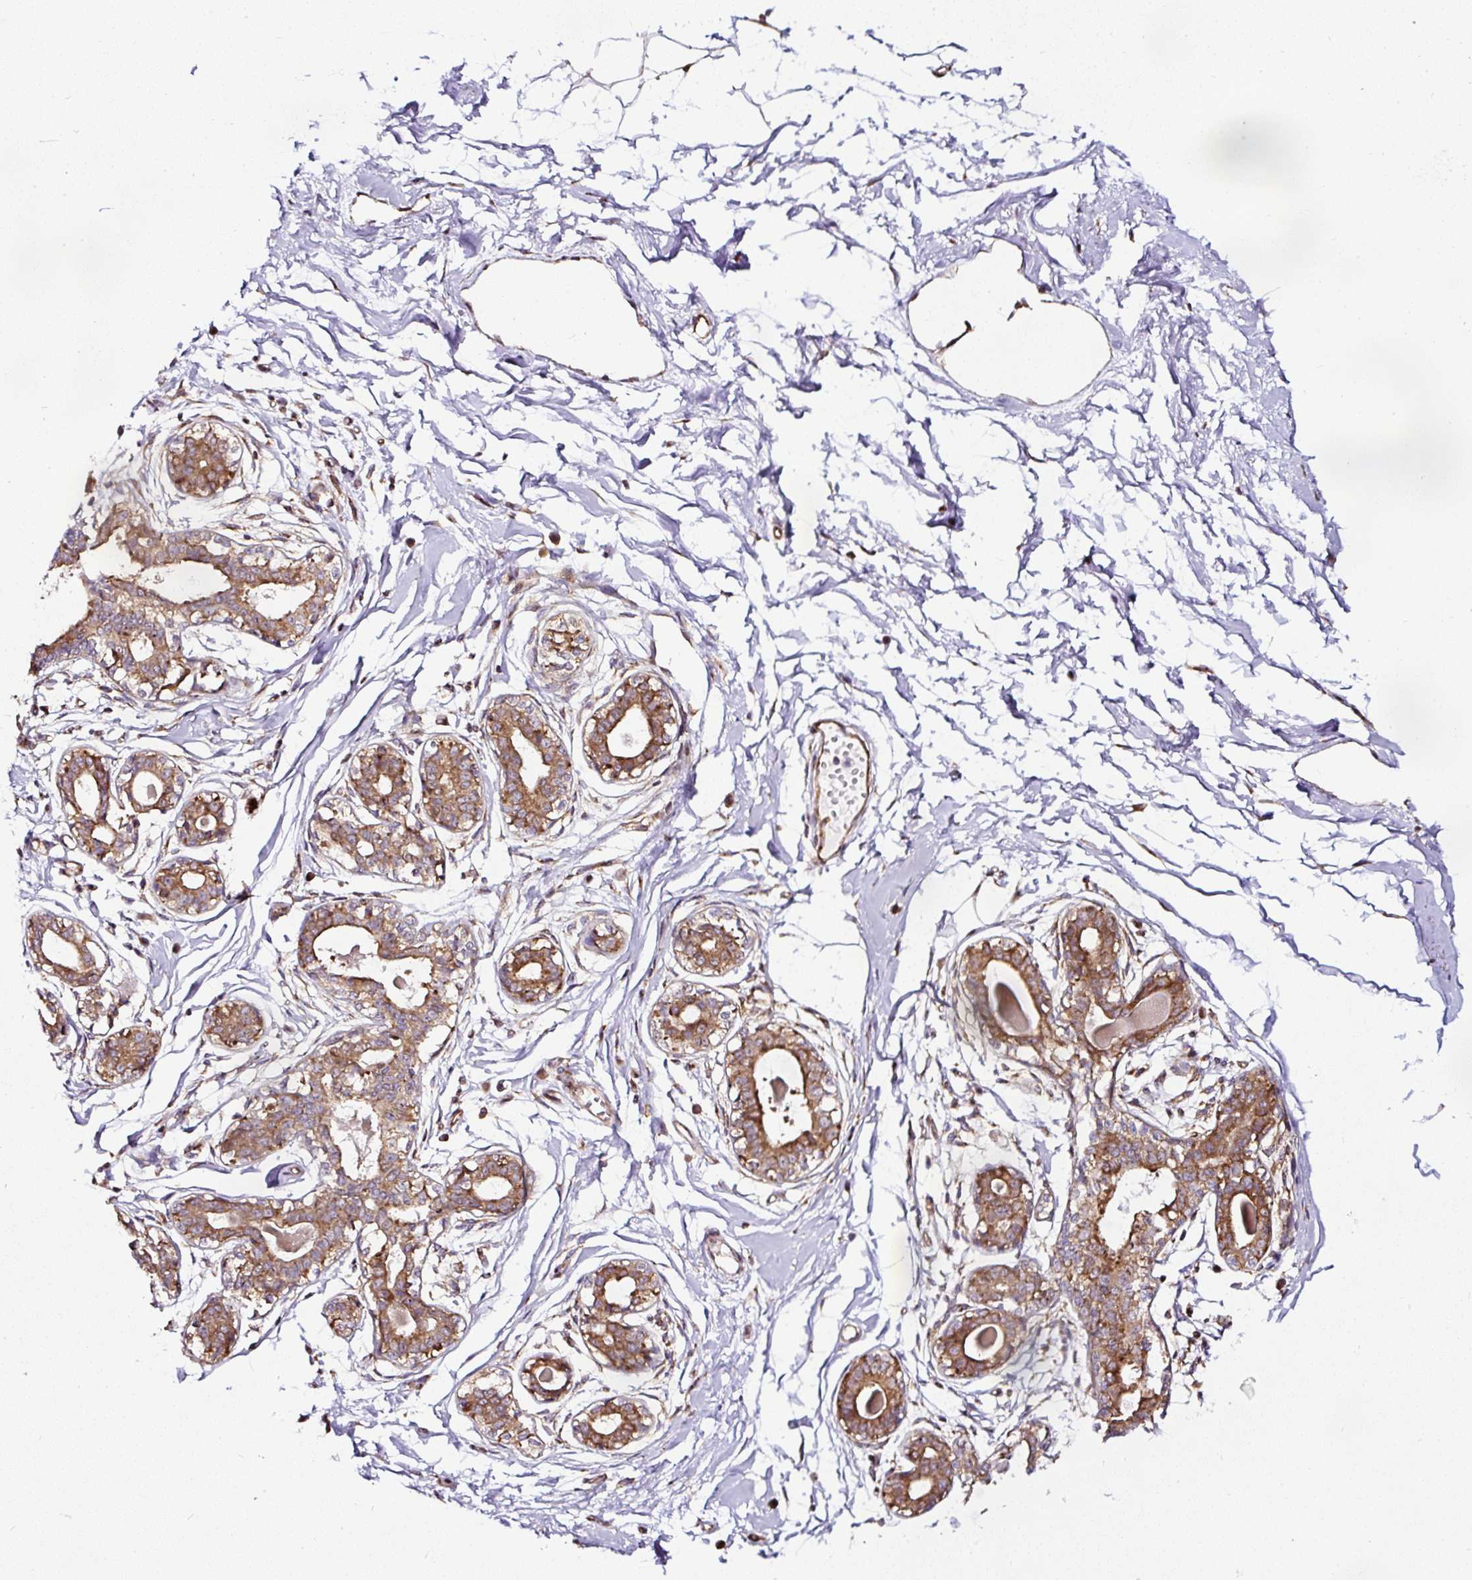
{"staining": {"intensity": "negative", "quantity": "none", "location": "none"}, "tissue": "breast", "cell_type": "Adipocytes", "image_type": "normal", "snomed": [{"axis": "morphology", "description": "Normal tissue, NOS"}, {"axis": "topography", "description": "Breast"}], "caption": "The IHC photomicrograph has no significant staining in adipocytes of breast.", "gene": "KDM4E", "patient": {"sex": "female", "age": 45}}